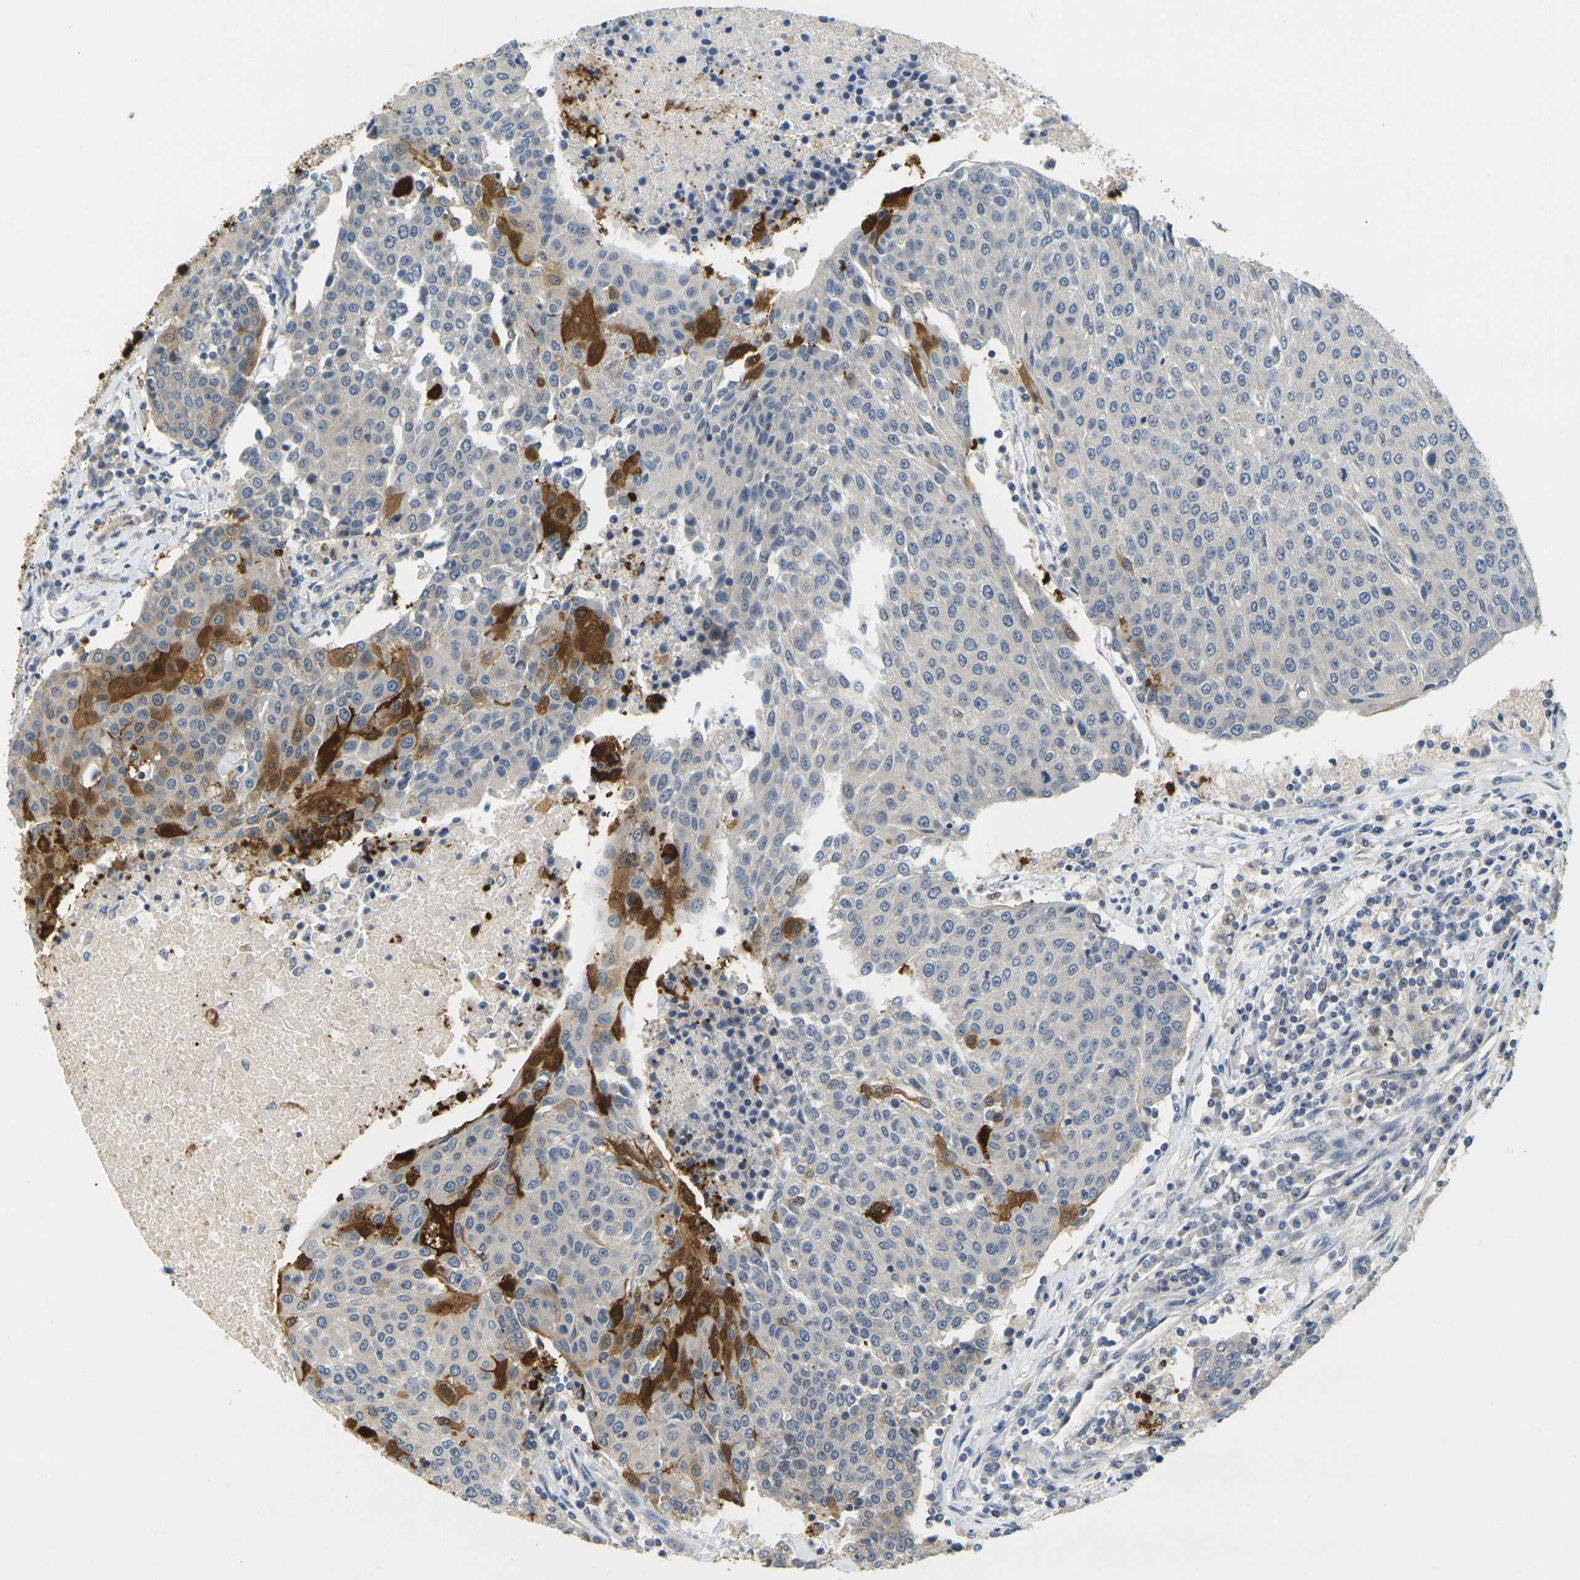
{"staining": {"intensity": "moderate", "quantity": "<25%", "location": "cytoplasmic/membranous,nuclear"}, "tissue": "urothelial cancer", "cell_type": "Tumor cells", "image_type": "cancer", "snomed": [{"axis": "morphology", "description": "Urothelial carcinoma, High grade"}, {"axis": "topography", "description": "Urinary bladder"}], "caption": "Immunohistochemistry (DAB) staining of high-grade urothelial carcinoma shows moderate cytoplasmic/membranous and nuclear protein staining in about <25% of tumor cells.", "gene": "KLHL8", "patient": {"sex": "female", "age": 85}}